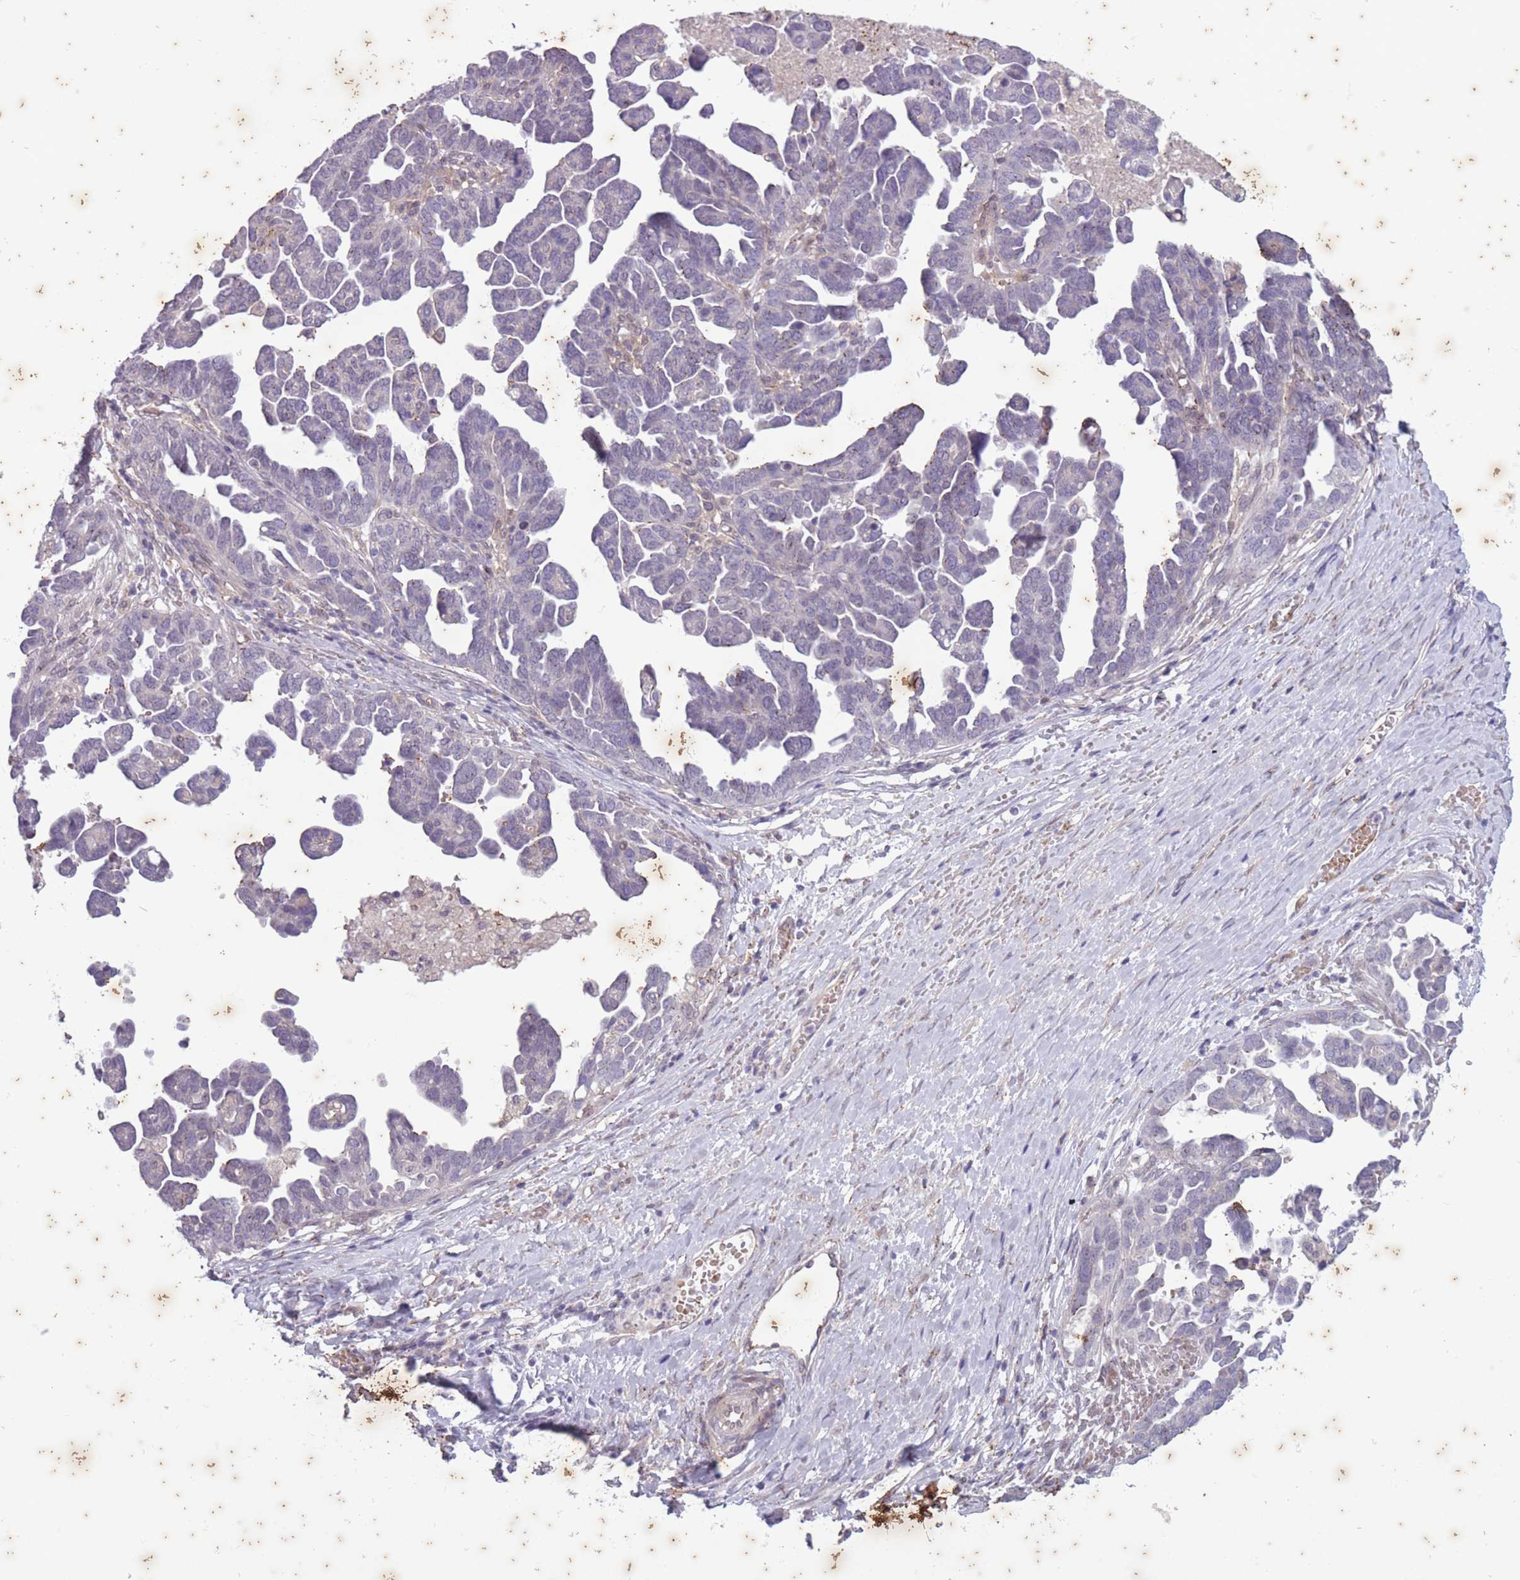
{"staining": {"intensity": "negative", "quantity": "none", "location": "none"}, "tissue": "ovarian cancer", "cell_type": "Tumor cells", "image_type": "cancer", "snomed": [{"axis": "morphology", "description": "Cystadenocarcinoma, serous, NOS"}, {"axis": "topography", "description": "Ovary"}], "caption": "Human serous cystadenocarcinoma (ovarian) stained for a protein using immunohistochemistry (IHC) exhibits no positivity in tumor cells.", "gene": "ARPIN", "patient": {"sex": "female", "age": 54}}